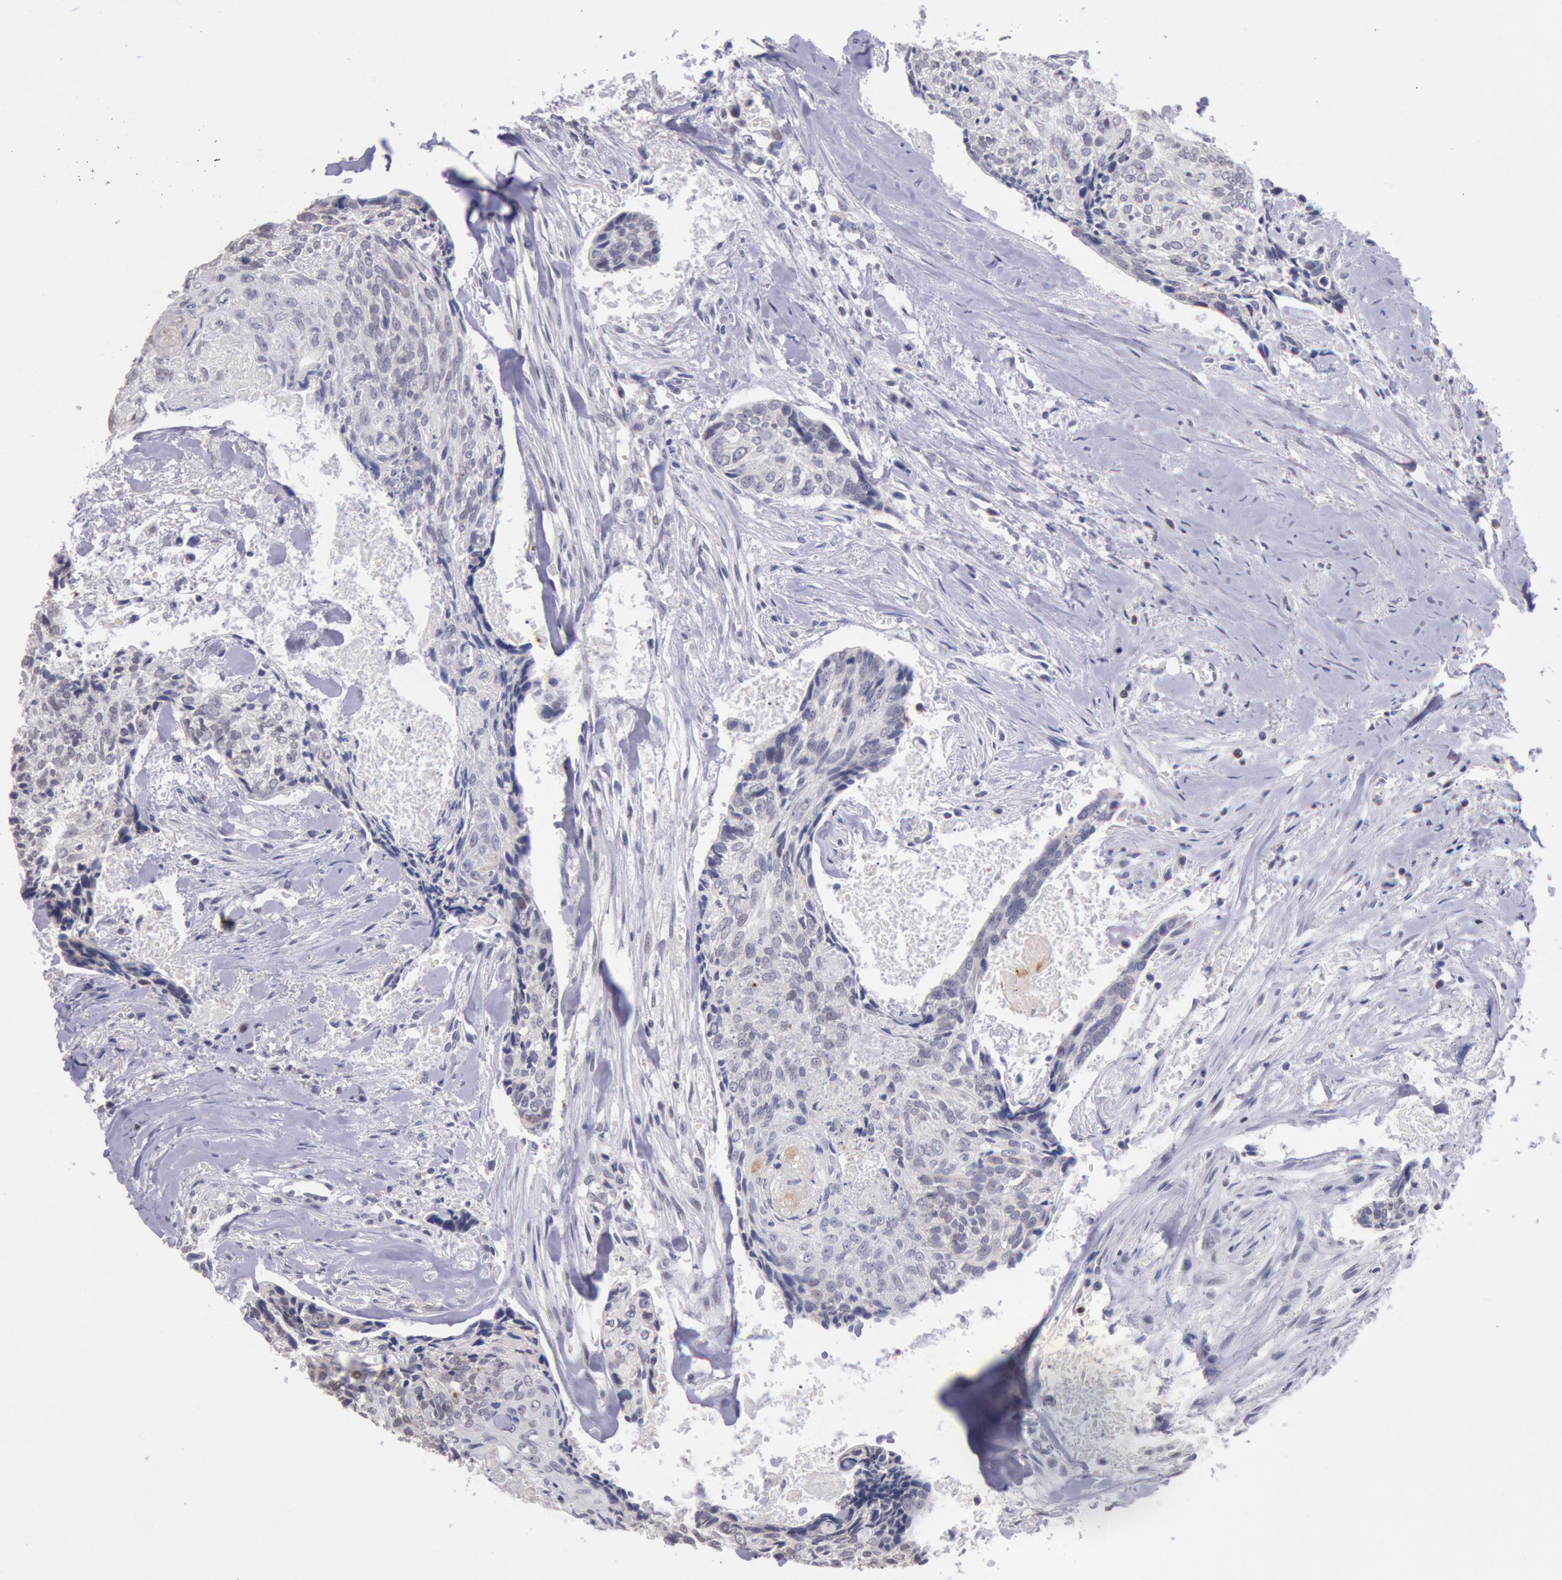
{"staining": {"intensity": "negative", "quantity": "none", "location": "none"}, "tissue": "head and neck cancer", "cell_type": "Tumor cells", "image_type": "cancer", "snomed": [{"axis": "morphology", "description": "Squamous cell carcinoma, NOS"}, {"axis": "topography", "description": "Salivary gland"}, {"axis": "topography", "description": "Head-Neck"}], "caption": "The immunohistochemistry image has no significant expression in tumor cells of head and neck cancer (squamous cell carcinoma) tissue. (Stains: DAB (3,3'-diaminobenzidine) immunohistochemistry (IHC) with hematoxylin counter stain, Microscopy: brightfield microscopy at high magnification).", "gene": "MYH7", "patient": {"sex": "male", "age": 70}}